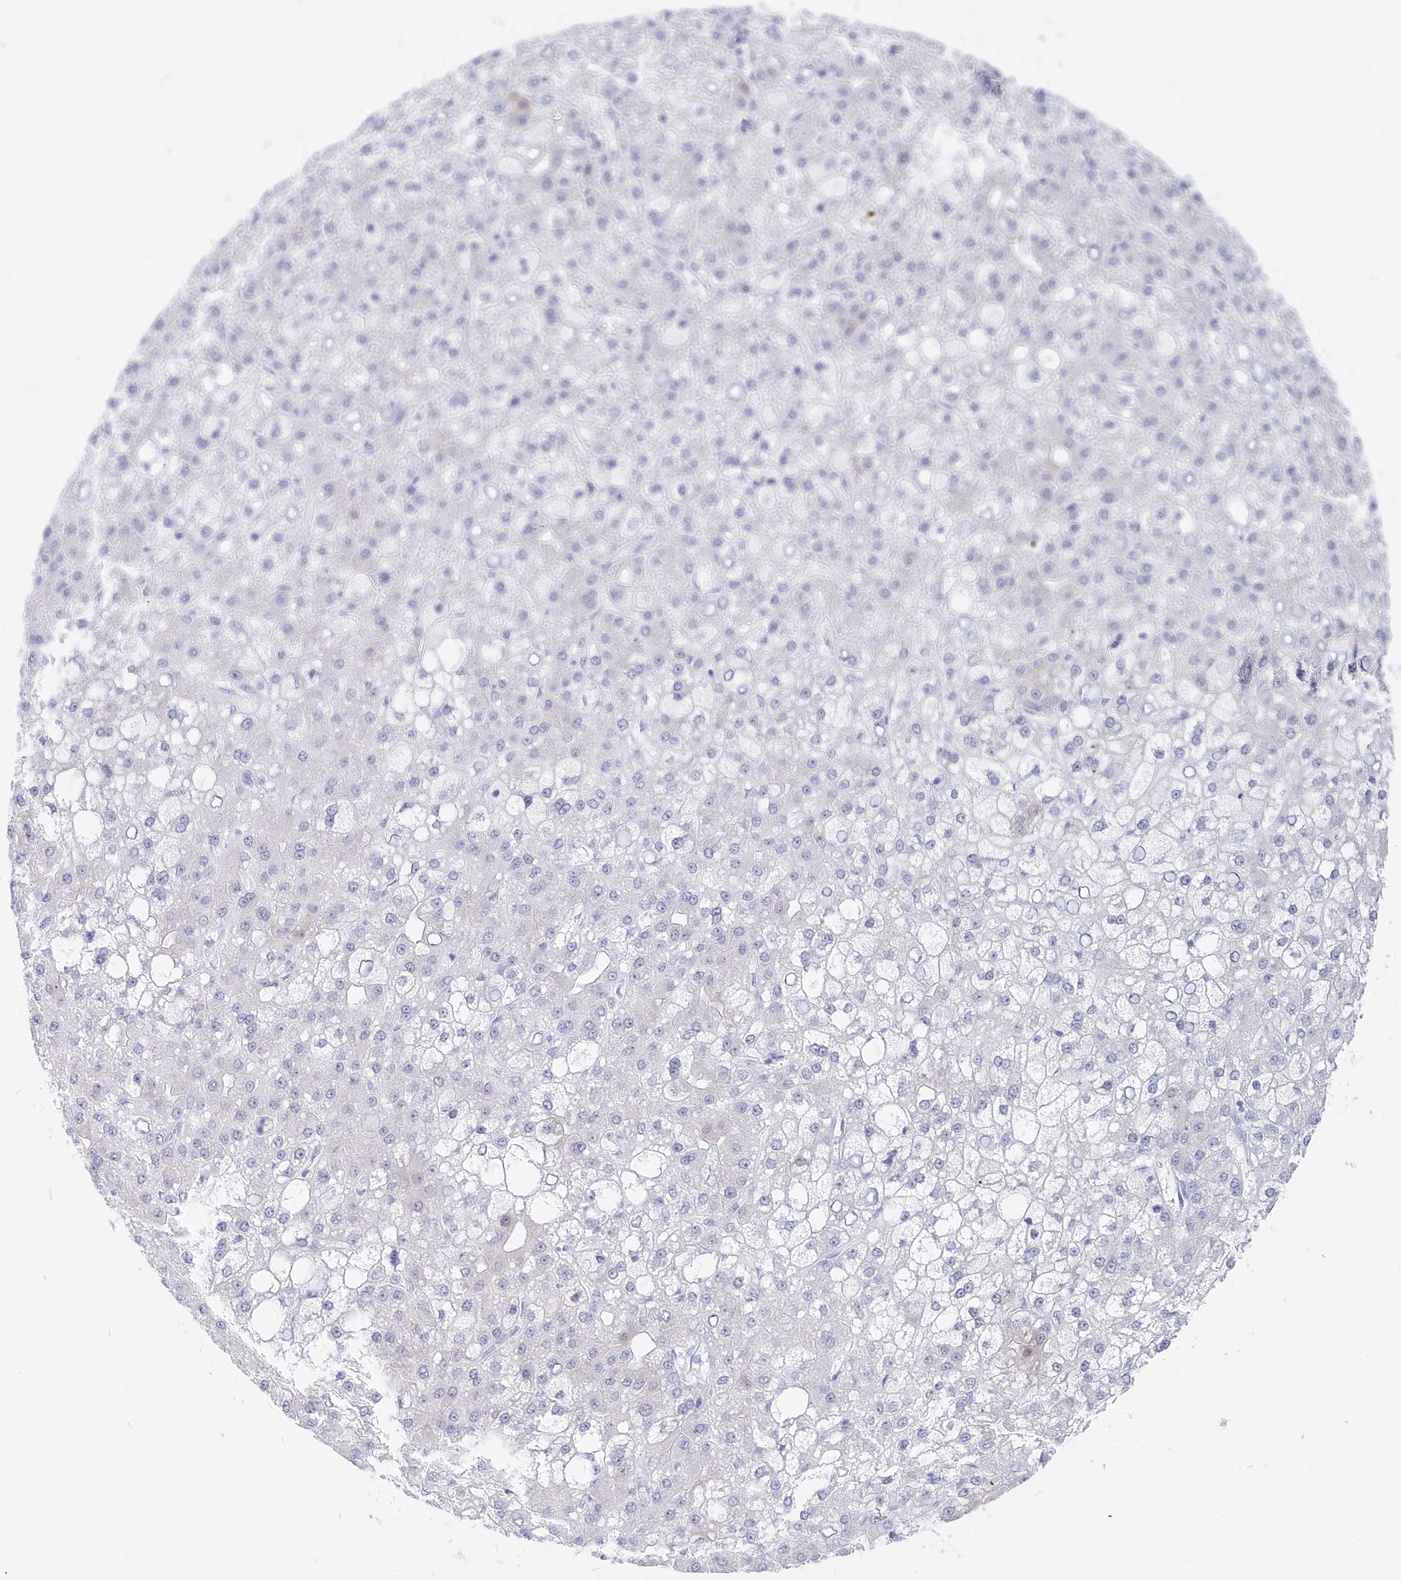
{"staining": {"intensity": "negative", "quantity": "none", "location": "none"}, "tissue": "liver cancer", "cell_type": "Tumor cells", "image_type": "cancer", "snomed": [{"axis": "morphology", "description": "Carcinoma, Hepatocellular, NOS"}, {"axis": "topography", "description": "Liver"}], "caption": "High magnification brightfield microscopy of liver cancer (hepatocellular carcinoma) stained with DAB (brown) and counterstained with hematoxylin (blue): tumor cells show no significant expression.", "gene": "CSNK1G2", "patient": {"sex": "male", "age": 67}}